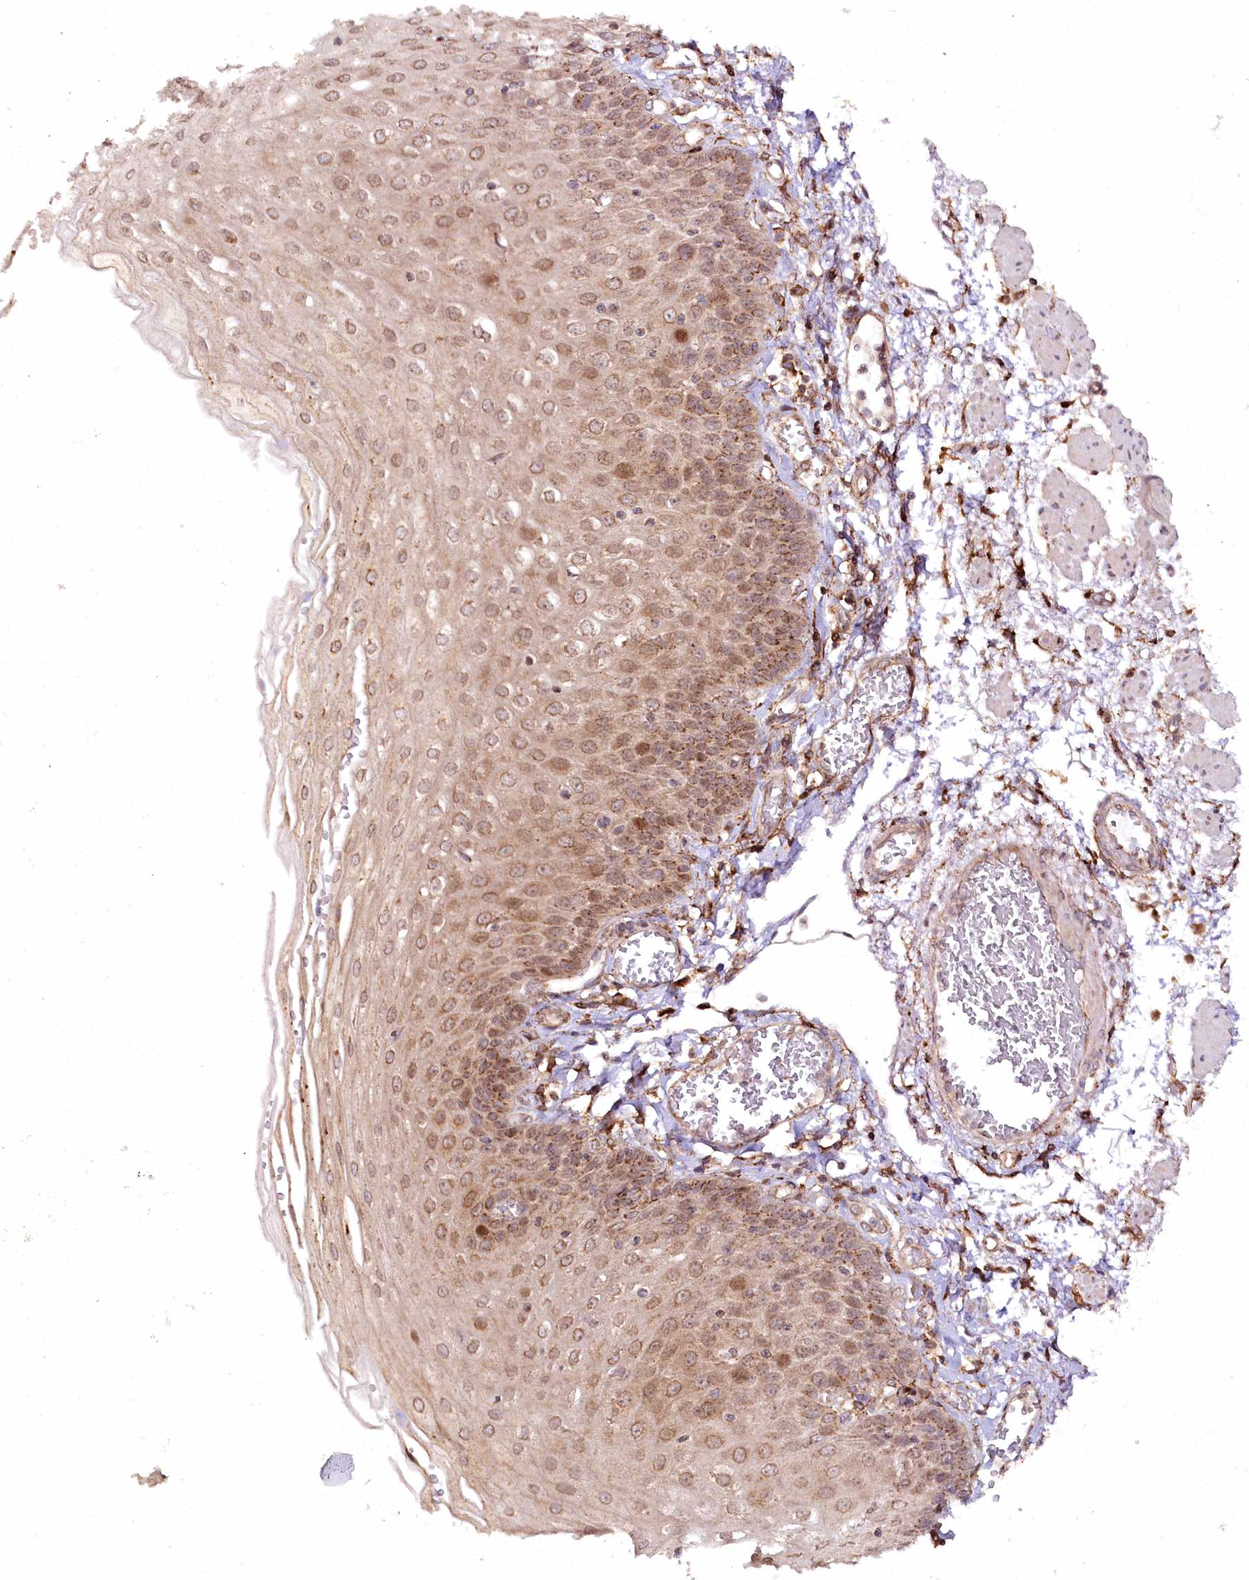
{"staining": {"intensity": "moderate", "quantity": ">75%", "location": "cytoplasmic/membranous,nuclear"}, "tissue": "esophagus", "cell_type": "Squamous epithelial cells", "image_type": "normal", "snomed": [{"axis": "morphology", "description": "Normal tissue, NOS"}, {"axis": "topography", "description": "Esophagus"}], "caption": "Moderate cytoplasmic/membranous,nuclear protein staining is present in about >75% of squamous epithelial cells in esophagus. (IHC, brightfield microscopy, high magnification).", "gene": "COPG1", "patient": {"sex": "male", "age": 81}}